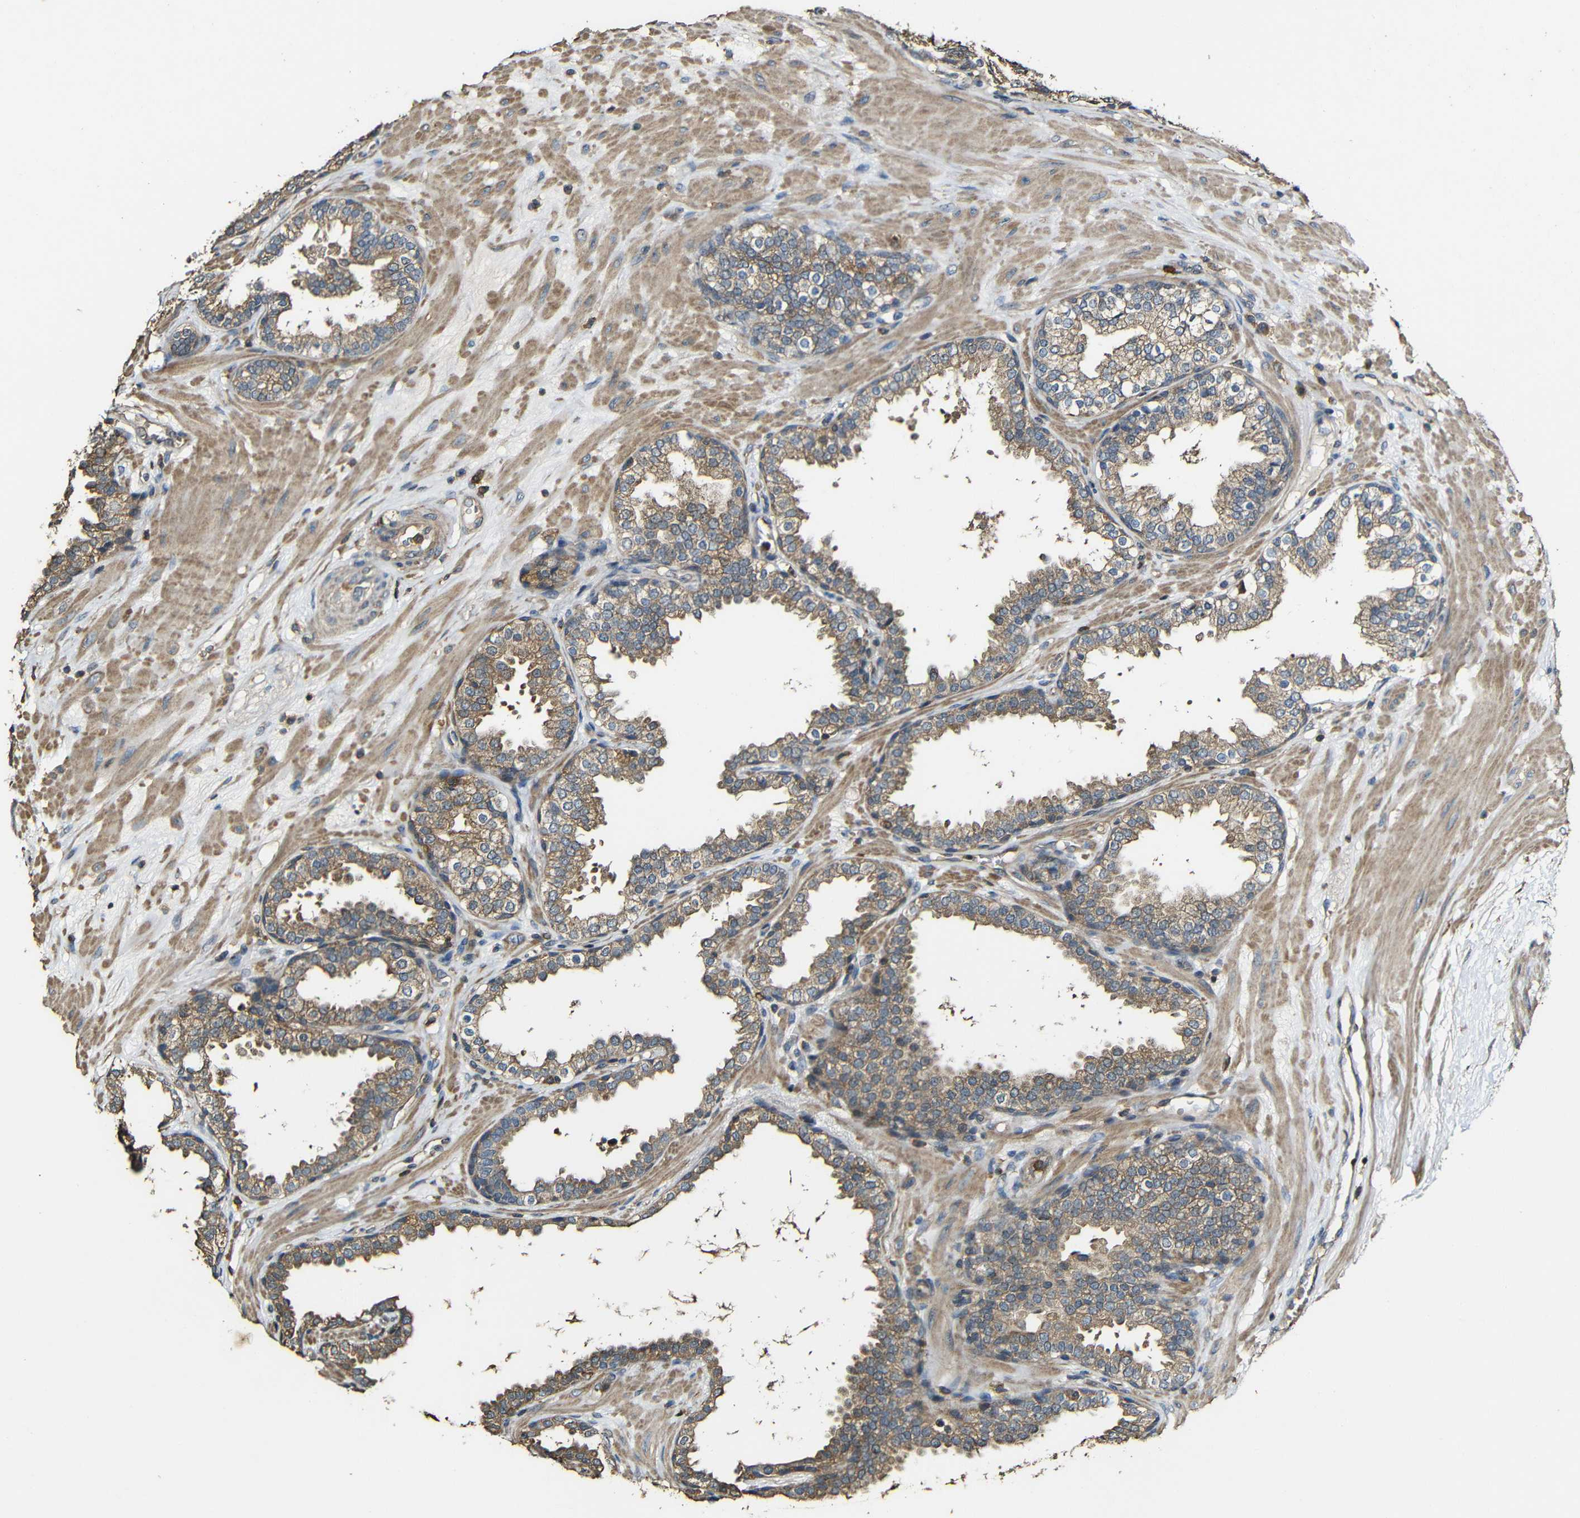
{"staining": {"intensity": "moderate", "quantity": ">75%", "location": "cytoplasmic/membranous"}, "tissue": "prostate", "cell_type": "Glandular cells", "image_type": "normal", "snomed": [{"axis": "morphology", "description": "Normal tissue, NOS"}, {"axis": "topography", "description": "Prostate"}], "caption": "DAB immunohistochemical staining of normal prostate reveals moderate cytoplasmic/membranous protein staining in about >75% of glandular cells. The staining was performed using DAB (3,3'-diaminobenzidine) to visualize the protein expression in brown, while the nuclei were stained in blue with hematoxylin (Magnification: 20x).", "gene": "CASP8", "patient": {"sex": "male", "age": 51}}